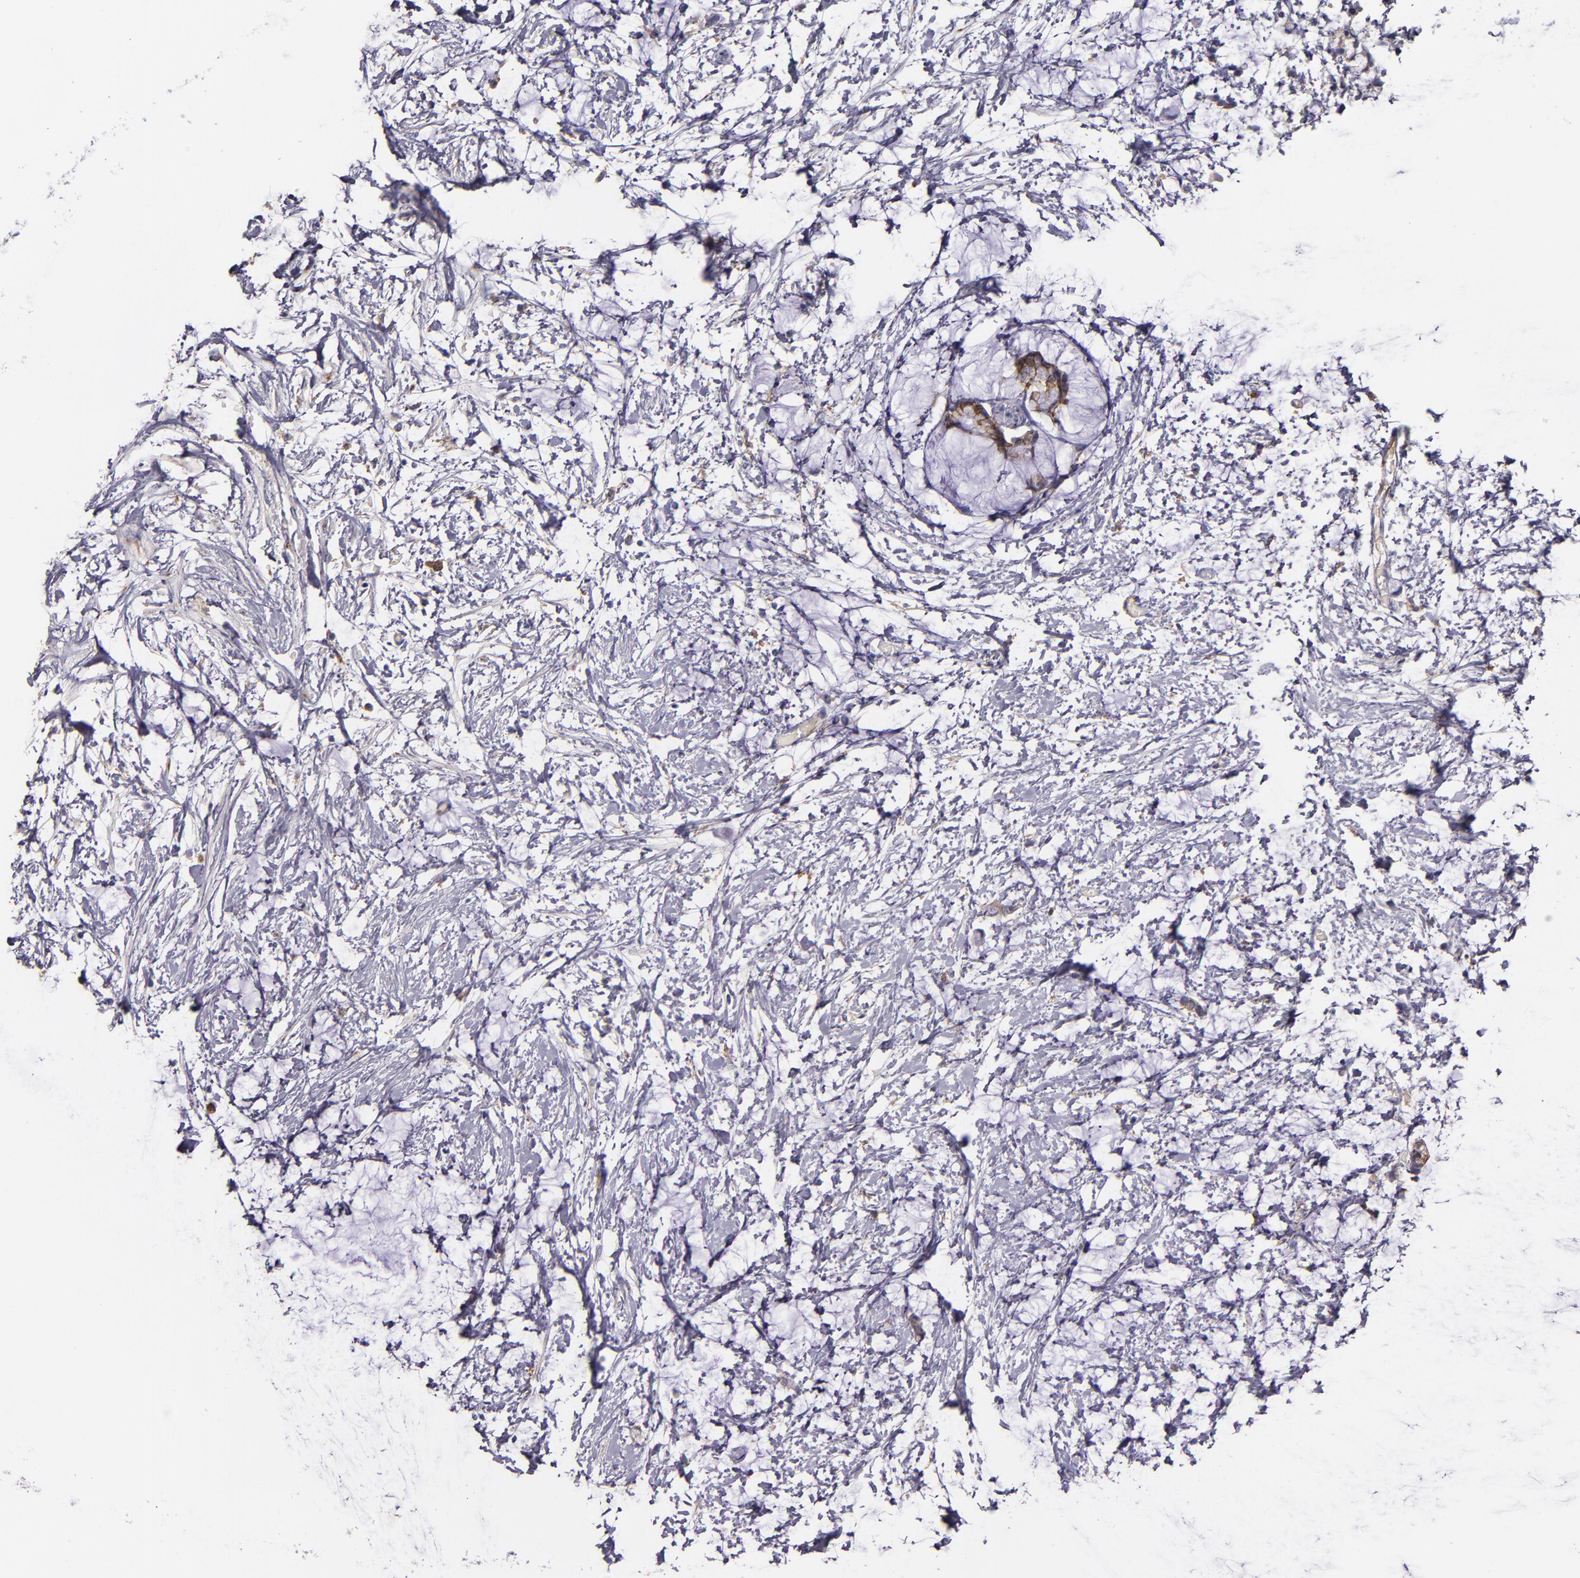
{"staining": {"intensity": "weak", "quantity": "<25%", "location": "cytoplasmic/membranous"}, "tissue": "colorectal cancer", "cell_type": "Tumor cells", "image_type": "cancer", "snomed": [{"axis": "morphology", "description": "Normal tissue, NOS"}, {"axis": "morphology", "description": "Adenocarcinoma, NOS"}, {"axis": "topography", "description": "Colon"}, {"axis": "topography", "description": "Peripheral nerve tissue"}], "caption": "IHC micrograph of human colorectal adenocarcinoma stained for a protein (brown), which shows no positivity in tumor cells.", "gene": "C5AR1", "patient": {"sex": "male", "age": 14}}